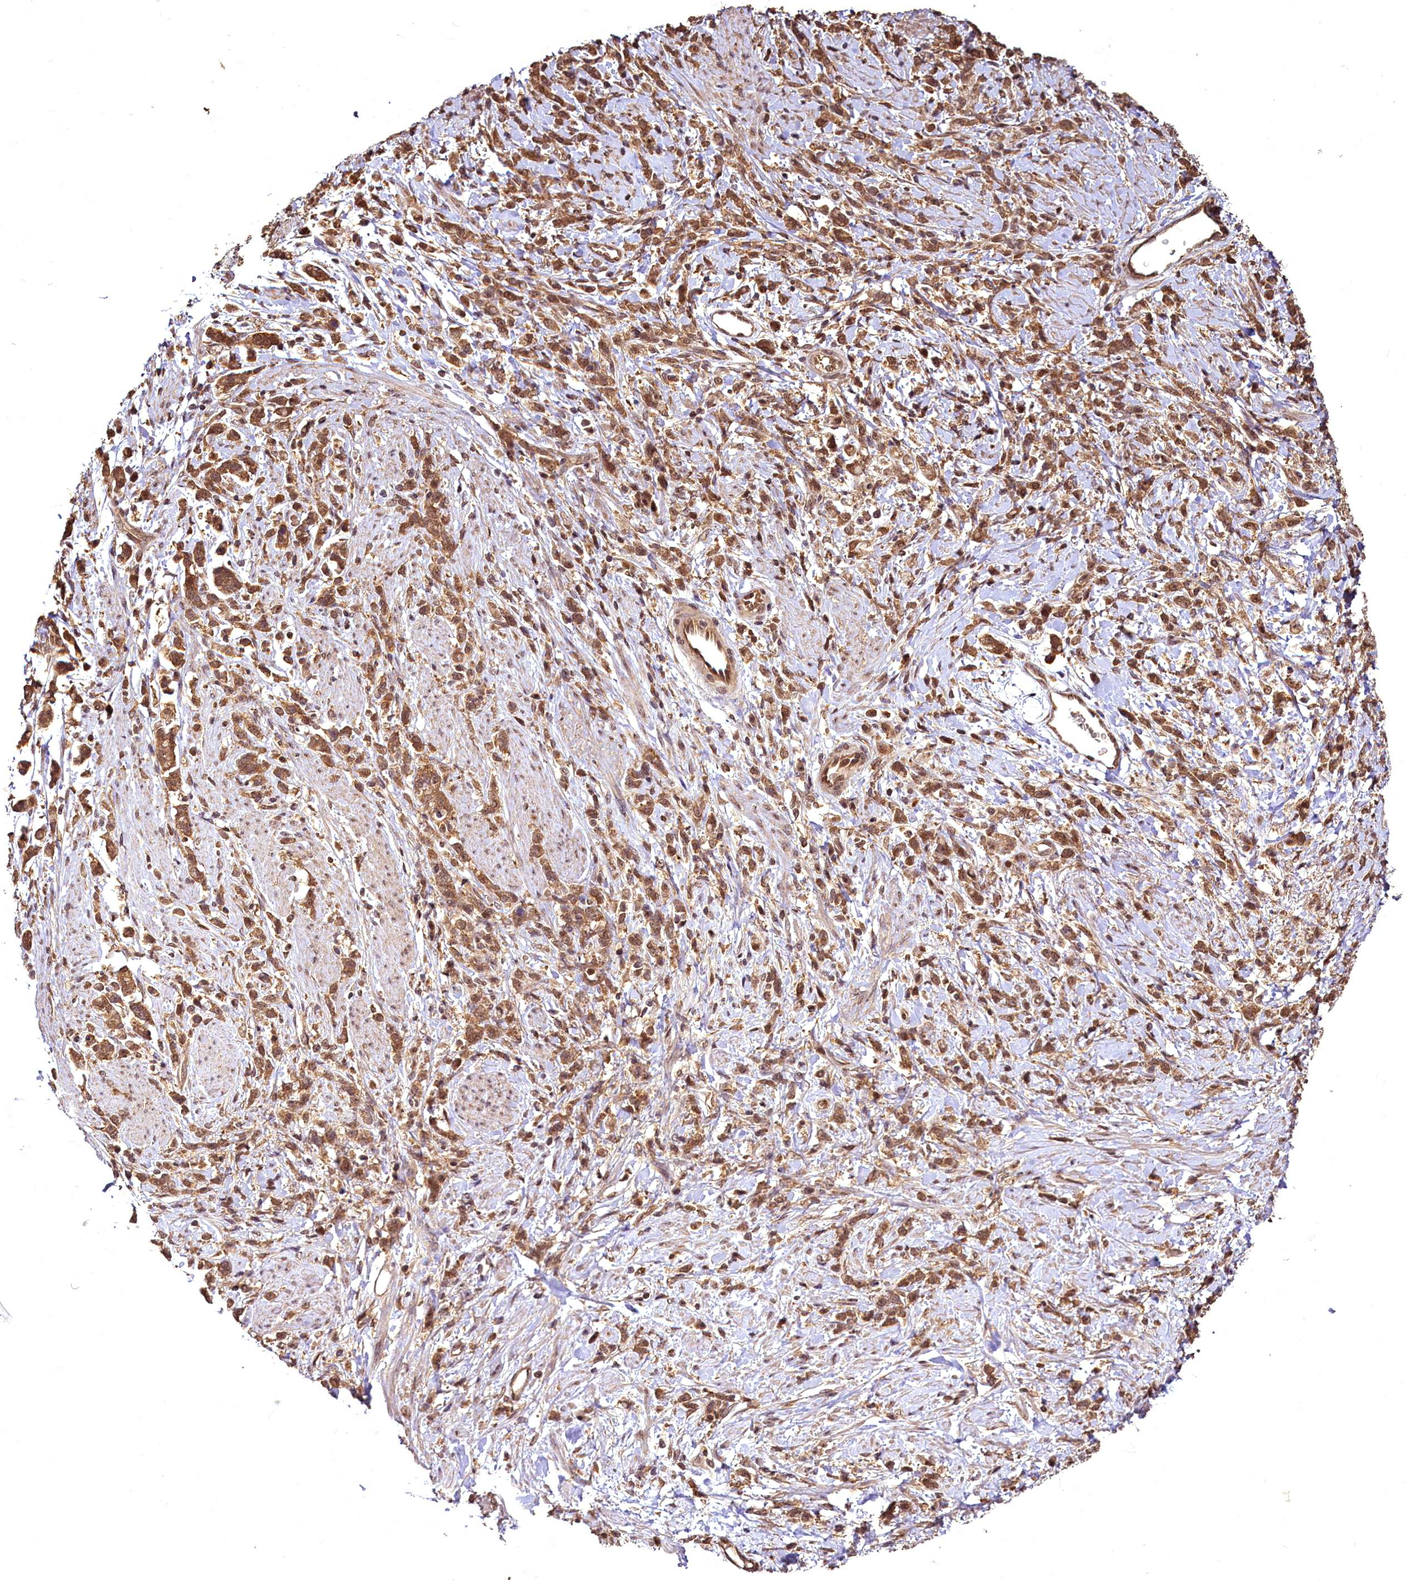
{"staining": {"intensity": "moderate", "quantity": ">75%", "location": "cytoplasmic/membranous"}, "tissue": "stomach cancer", "cell_type": "Tumor cells", "image_type": "cancer", "snomed": [{"axis": "morphology", "description": "Adenocarcinoma, NOS"}, {"axis": "topography", "description": "Stomach"}], "caption": "A medium amount of moderate cytoplasmic/membranous staining is present in approximately >75% of tumor cells in adenocarcinoma (stomach) tissue. (Stains: DAB (3,3'-diaminobenzidine) in brown, nuclei in blue, Microscopy: brightfield microscopy at high magnification).", "gene": "VPS51", "patient": {"sex": "female", "age": 60}}